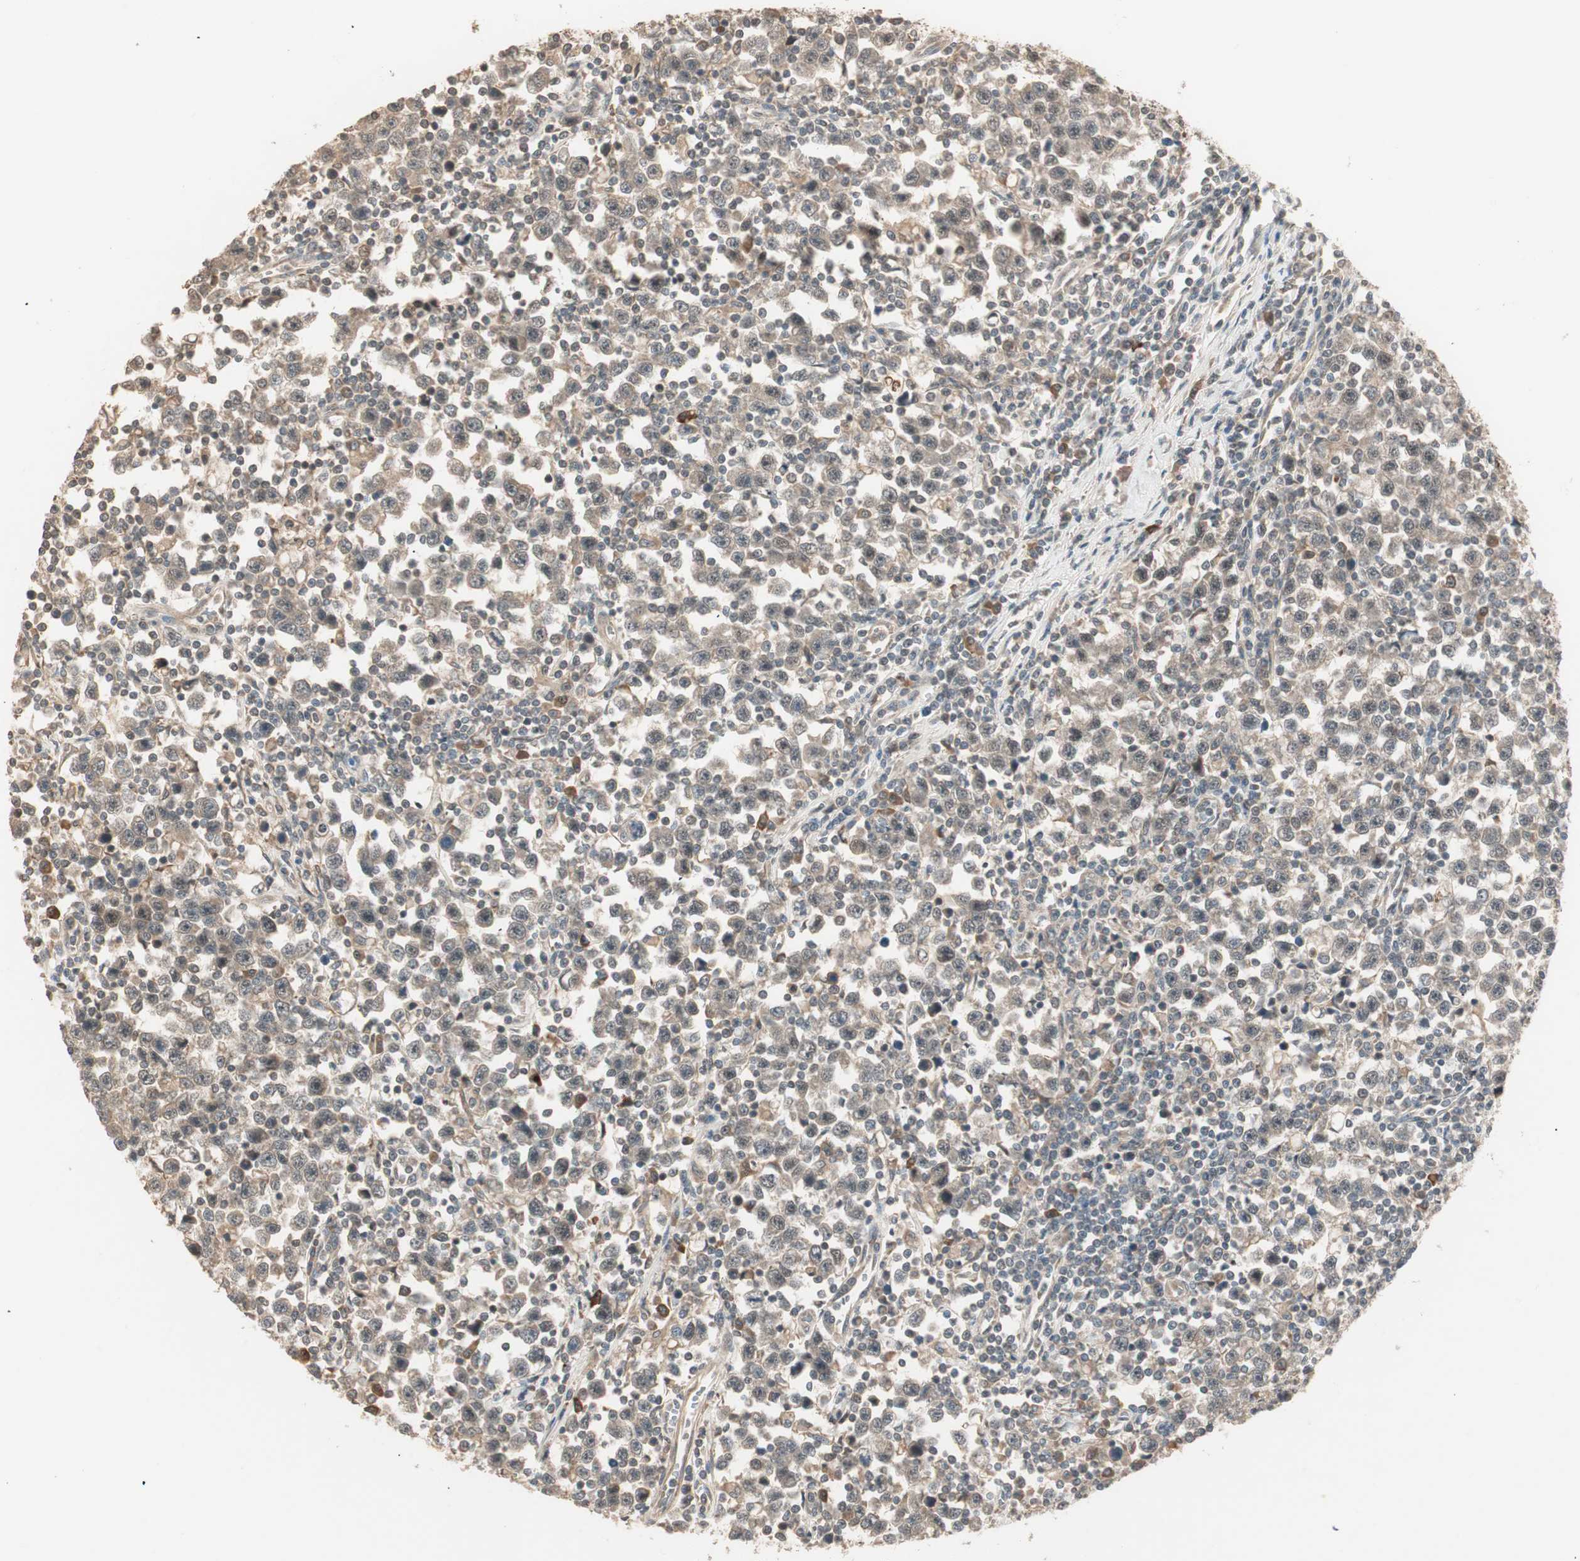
{"staining": {"intensity": "weak", "quantity": "25%-75%", "location": "cytoplasmic/membranous"}, "tissue": "testis cancer", "cell_type": "Tumor cells", "image_type": "cancer", "snomed": [{"axis": "morphology", "description": "Seminoma, NOS"}, {"axis": "topography", "description": "Testis"}], "caption": "IHC of testis cancer (seminoma) reveals low levels of weak cytoplasmic/membranous expression in about 25%-75% of tumor cells.", "gene": "ZSCAN31", "patient": {"sex": "male", "age": 43}}